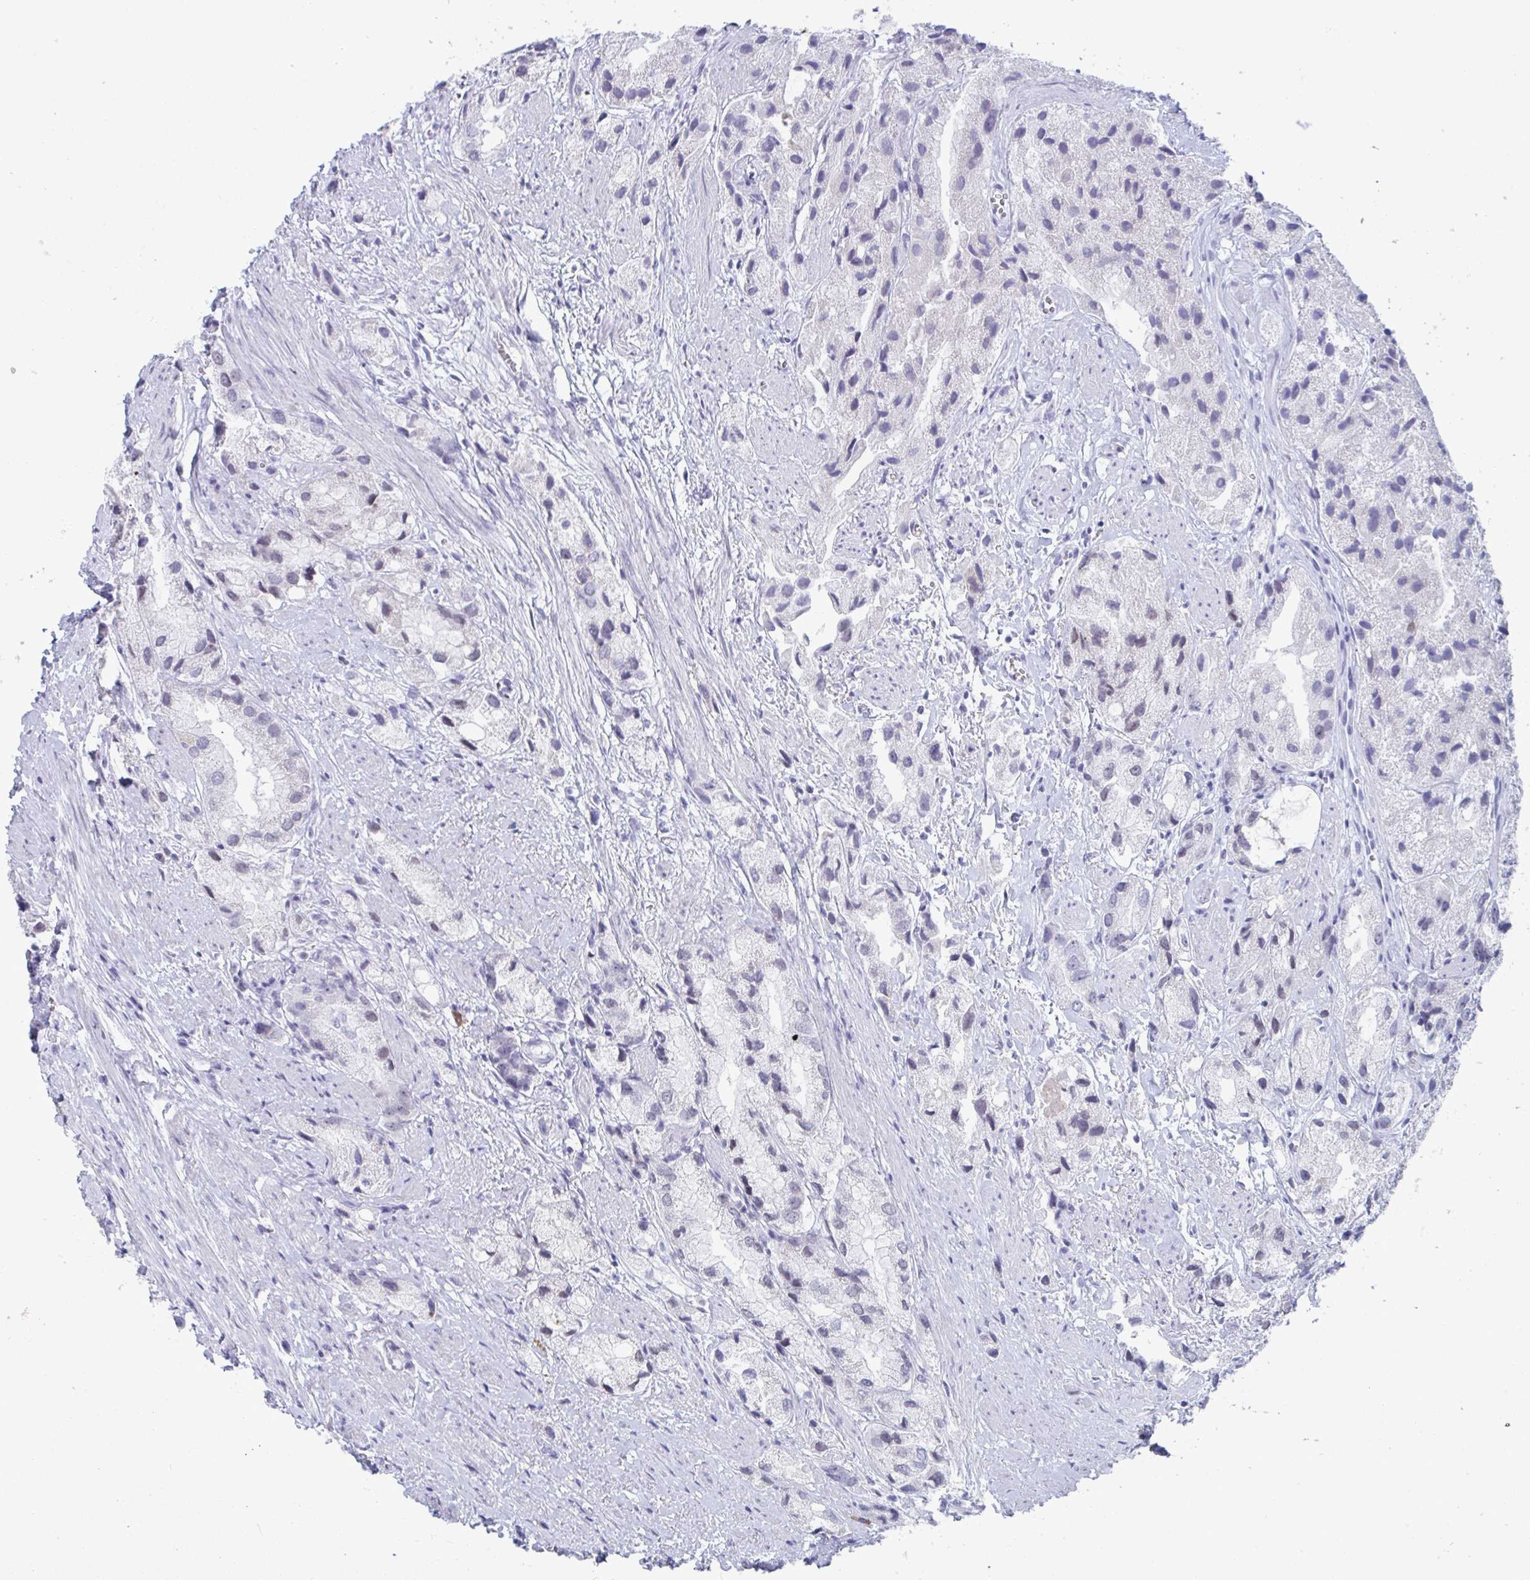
{"staining": {"intensity": "negative", "quantity": "none", "location": "none"}, "tissue": "prostate cancer", "cell_type": "Tumor cells", "image_type": "cancer", "snomed": [{"axis": "morphology", "description": "Adenocarcinoma, Low grade"}, {"axis": "topography", "description": "Prostate"}], "caption": "Prostate cancer stained for a protein using immunohistochemistry (IHC) demonstrates no expression tumor cells.", "gene": "CYP4F11", "patient": {"sex": "male", "age": 69}}